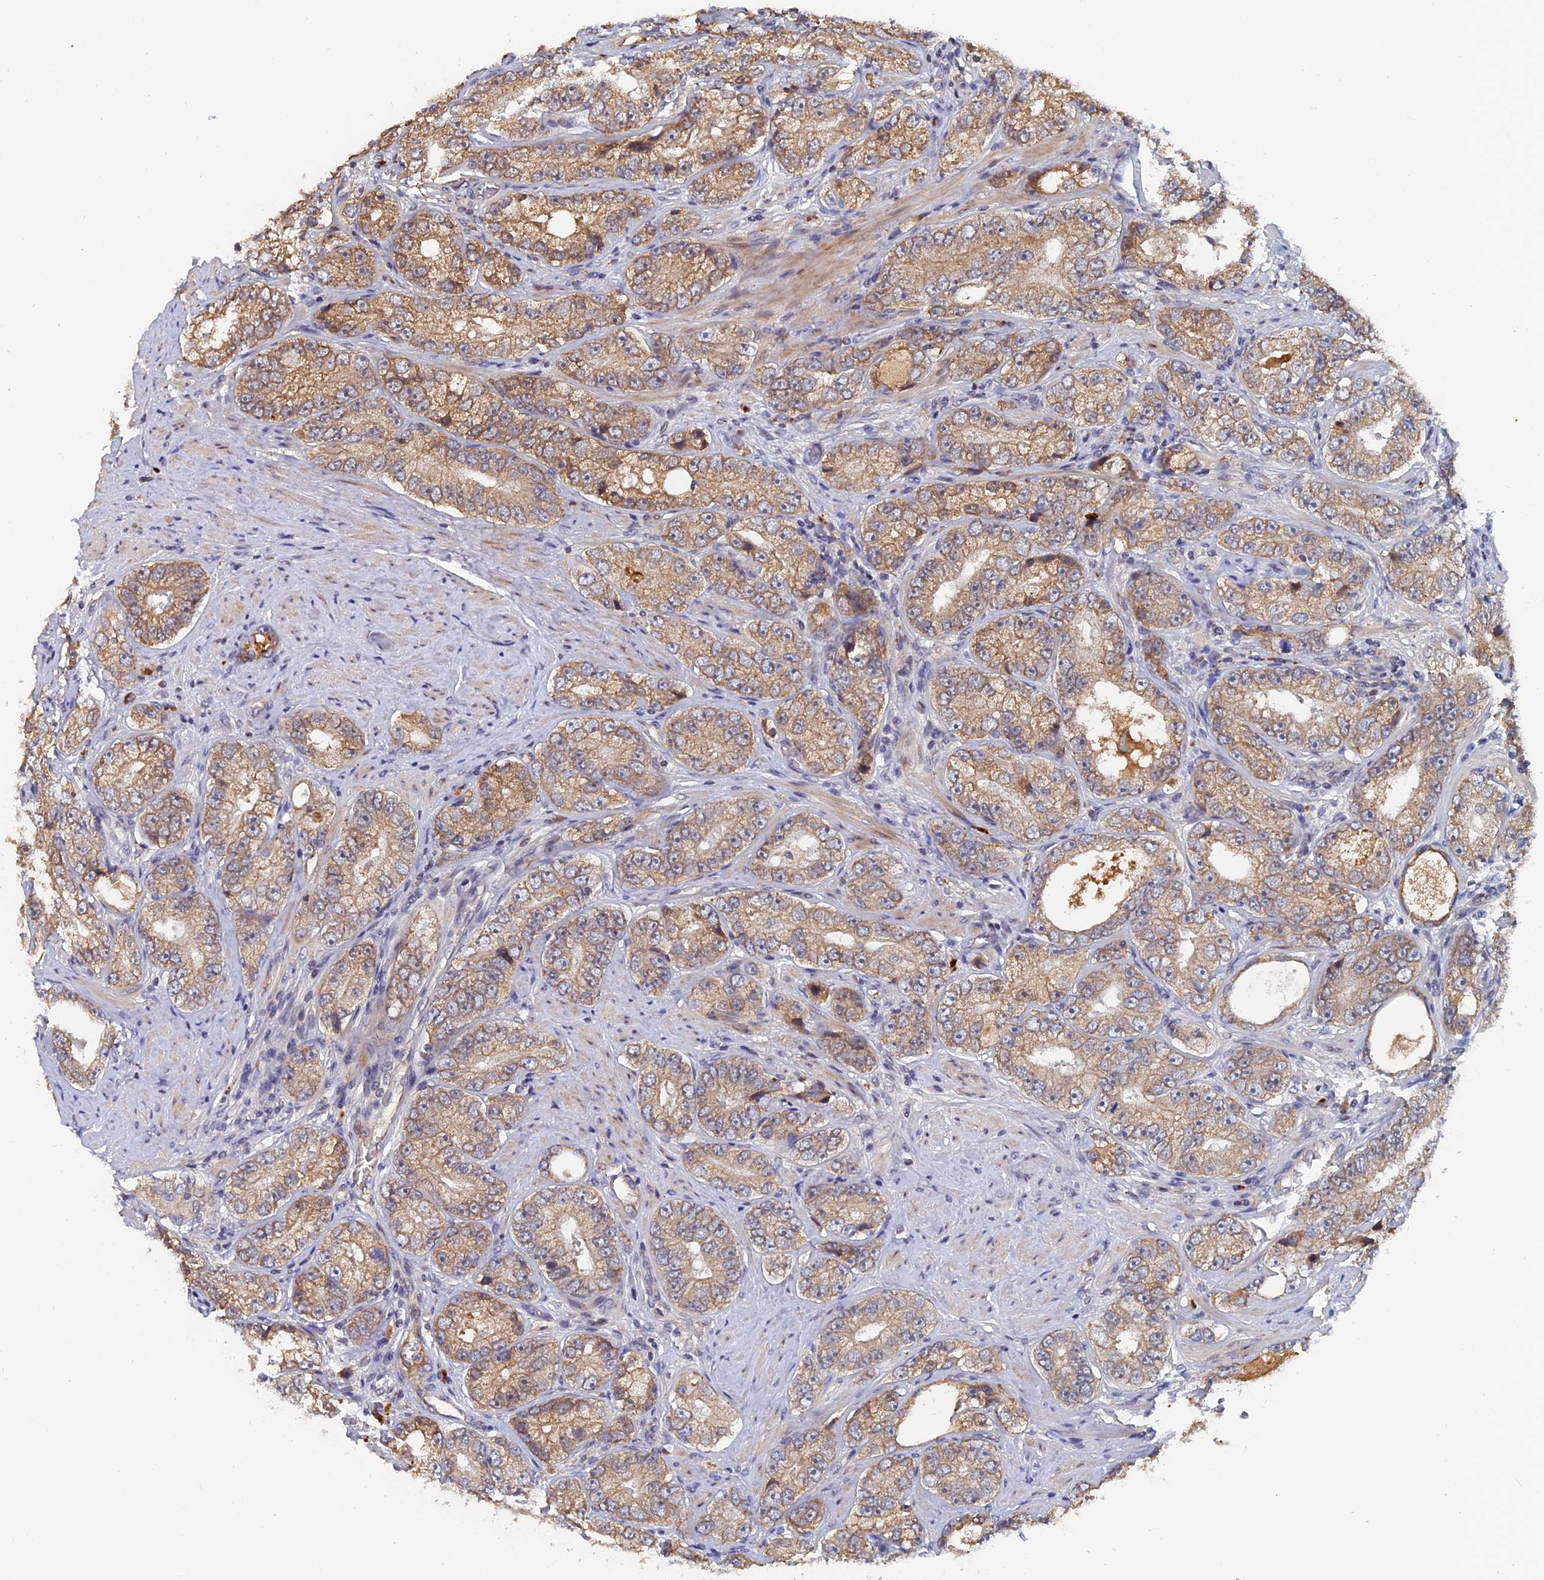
{"staining": {"intensity": "moderate", "quantity": ">75%", "location": "cytoplasmic/membranous"}, "tissue": "prostate cancer", "cell_type": "Tumor cells", "image_type": "cancer", "snomed": [{"axis": "morphology", "description": "Adenocarcinoma, High grade"}, {"axis": "topography", "description": "Prostate"}], "caption": "The immunohistochemical stain shows moderate cytoplasmic/membranous staining in tumor cells of prostate adenocarcinoma (high-grade) tissue.", "gene": "SLC33A1", "patient": {"sex": "male", "age": 56}}